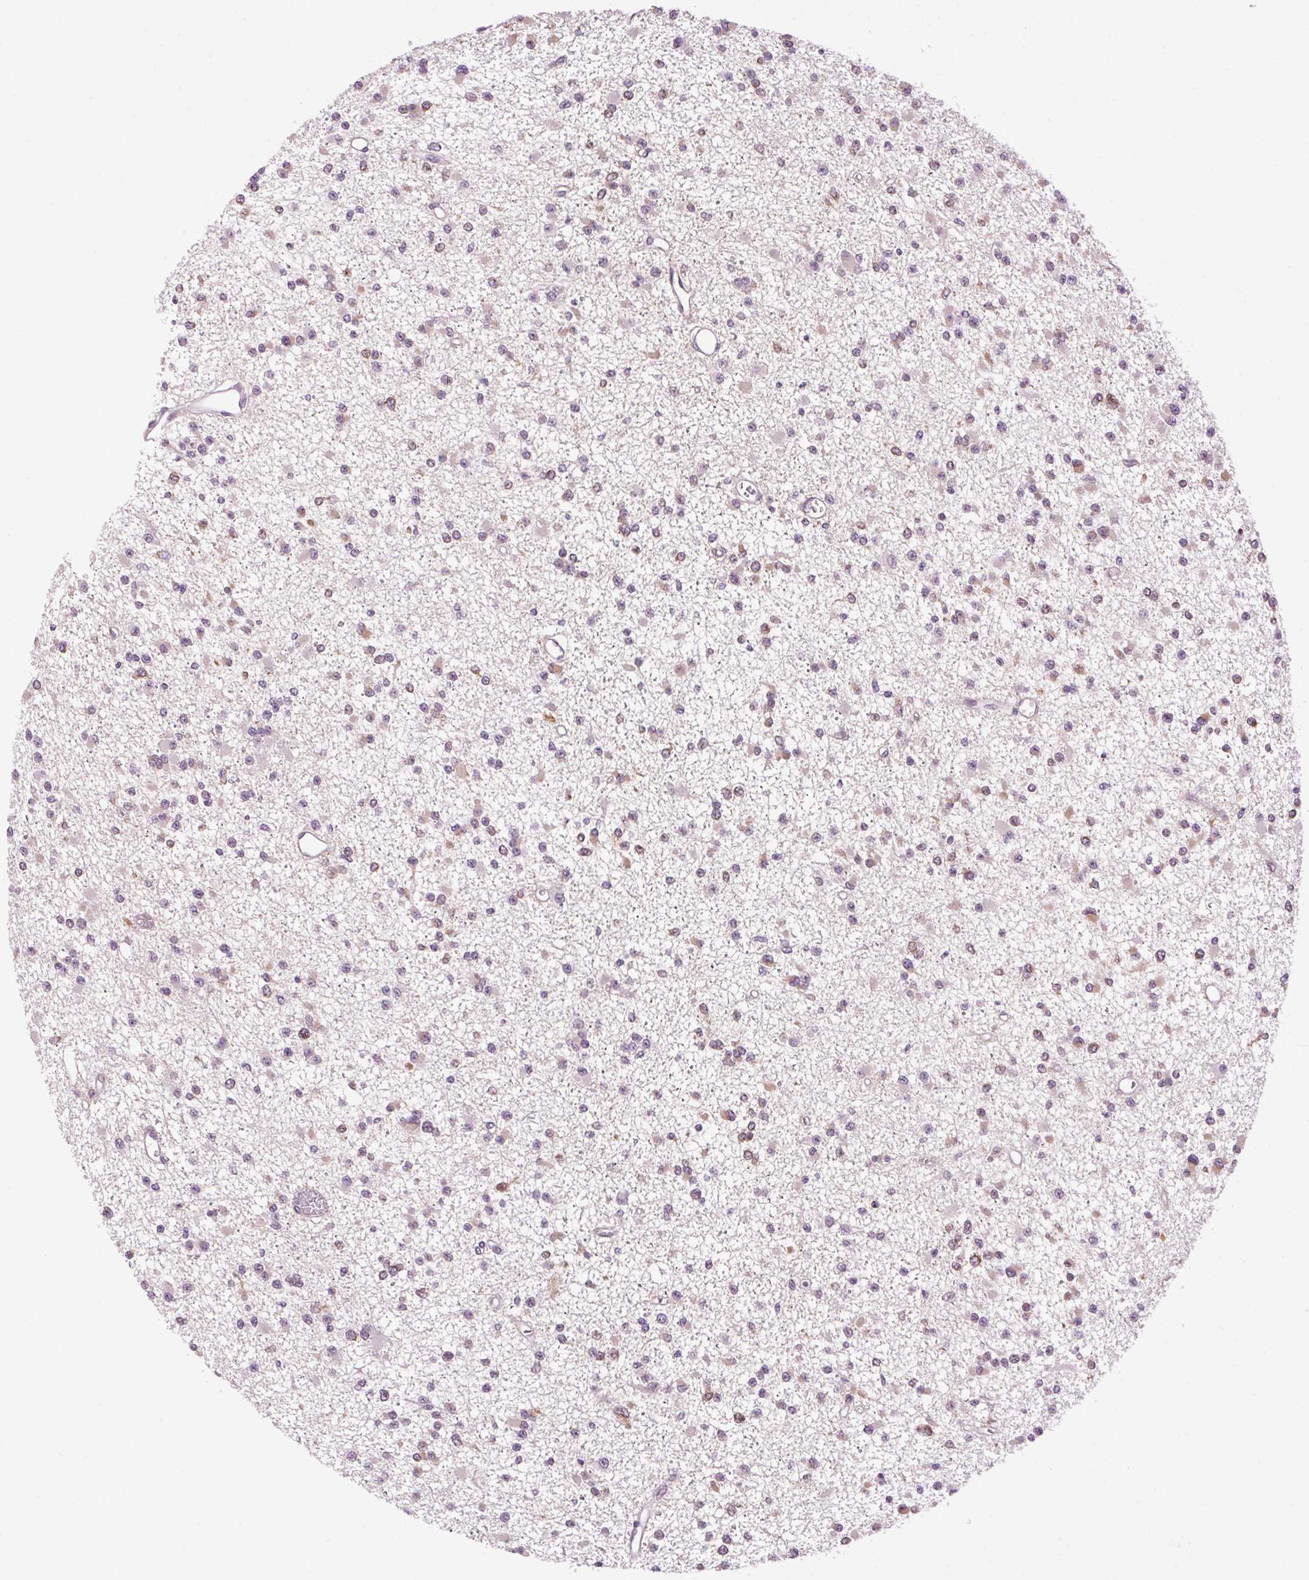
{"staining": {"intensity": "weak", "quantity": "<25%", "location": "cytoplasmic/membranous"}, "tissue": "glioma", "cell_type": "Tumor cells", "image_type": "cancer", "snomed": [{"axis": "morphology", "description": "Glioma, malignant, Low grade"}, {"axis": "topography", "description": "Brain"}], "caption": "A photomicrograph of human low-grade glioma (malignant) is negative for staining in tumor cells.", "gene": "SMIM13", "patient": {"sex": "female", "age": 22}}